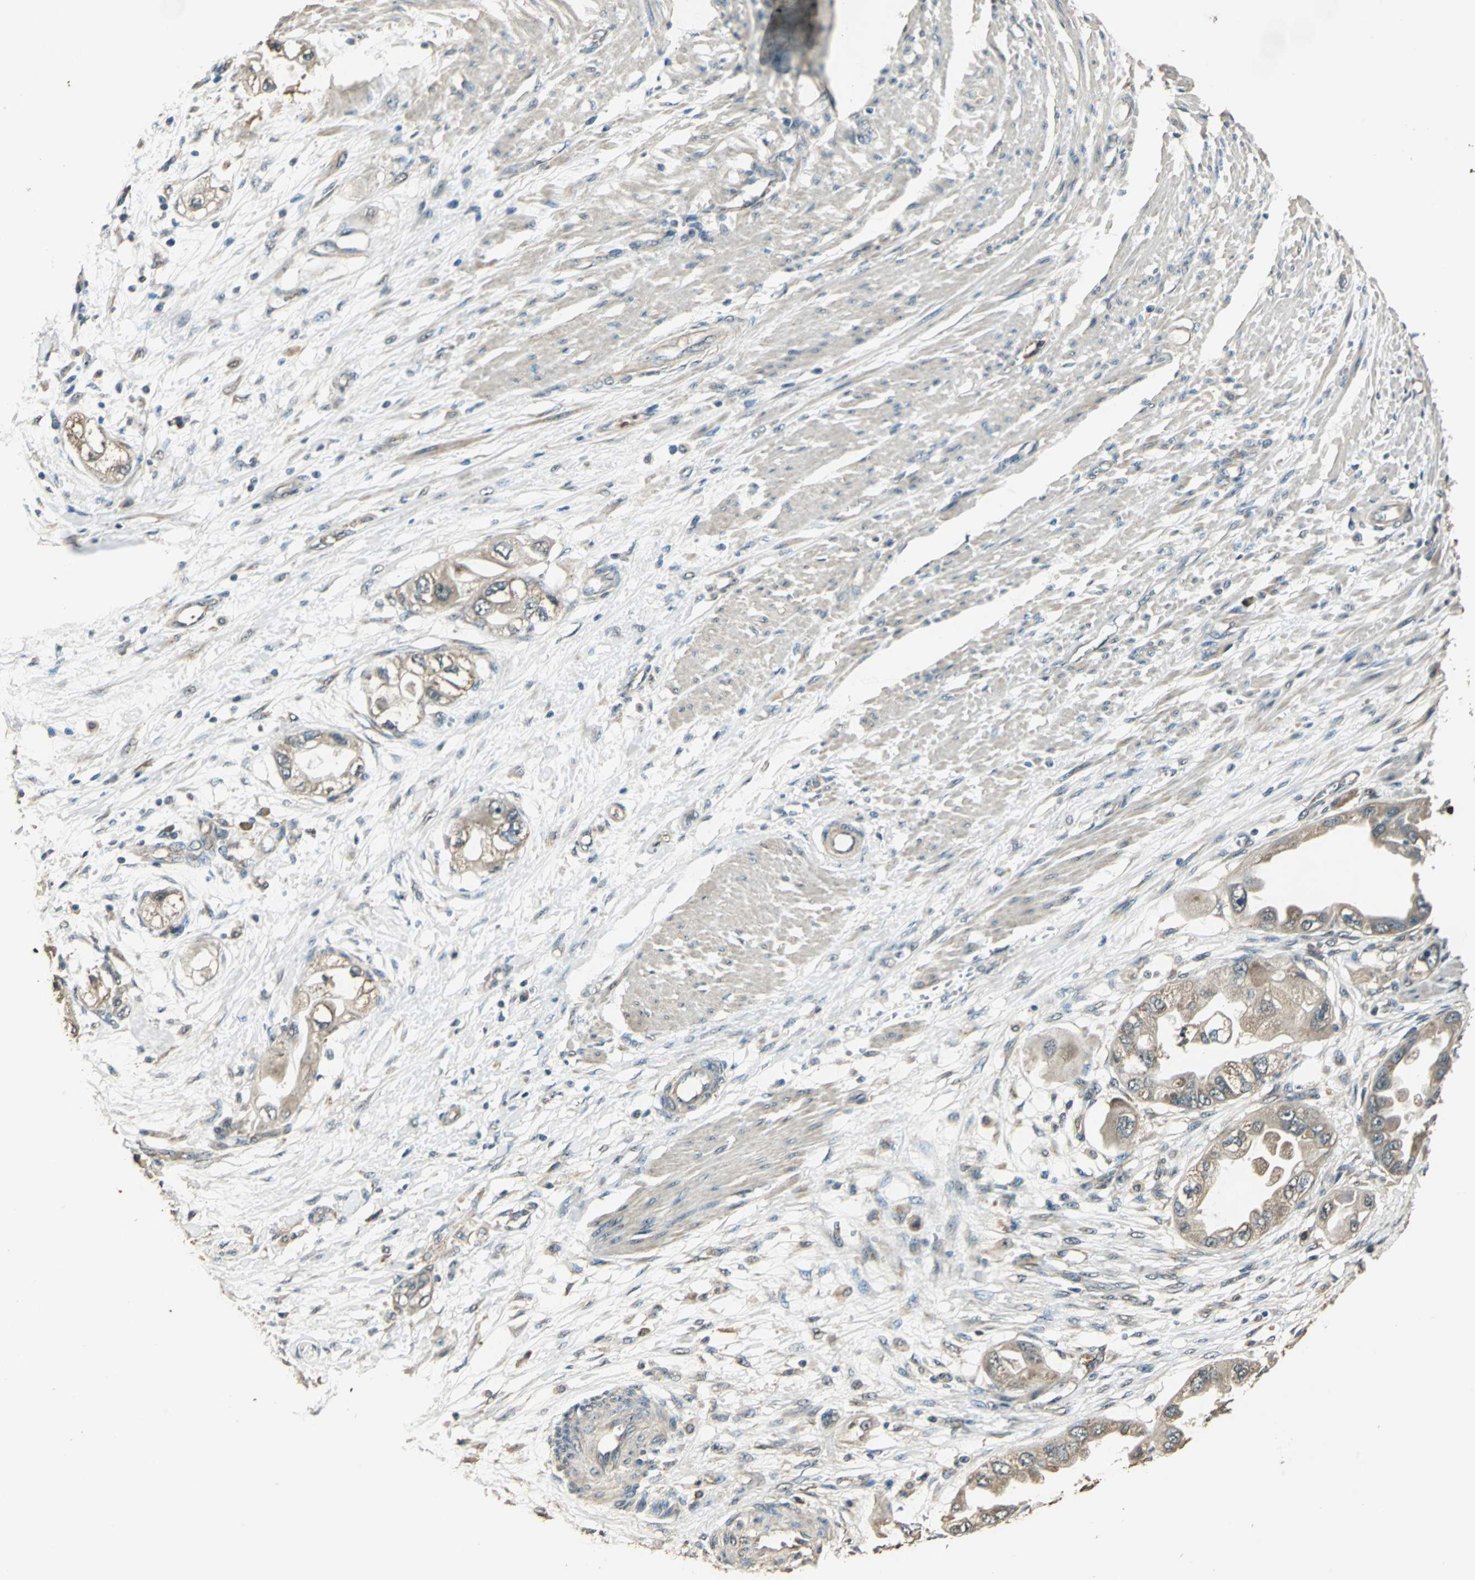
{"staining": {"intensity": "moderate", "quantity": ">75%", "location": "cytoplasmic/membranous"}, "tissue": "endometrial cancer", "cell_type": "Tumor cells", "image_type": "cancer", "snomed": [{"axis": "morphology", "description": "Adenocarcinoma, NOS"}, {"axis": "topography", "description": "Endometrium"}], "caption": "About >75% of tumor cells in human endometrial adenocarcinoma display moderate cytoplasmic/membranous protein staining as visualized by brown immunohistochemical staining.", "gene": "TMPRSS4", "patient": {"sex": "female", "age": 67}}